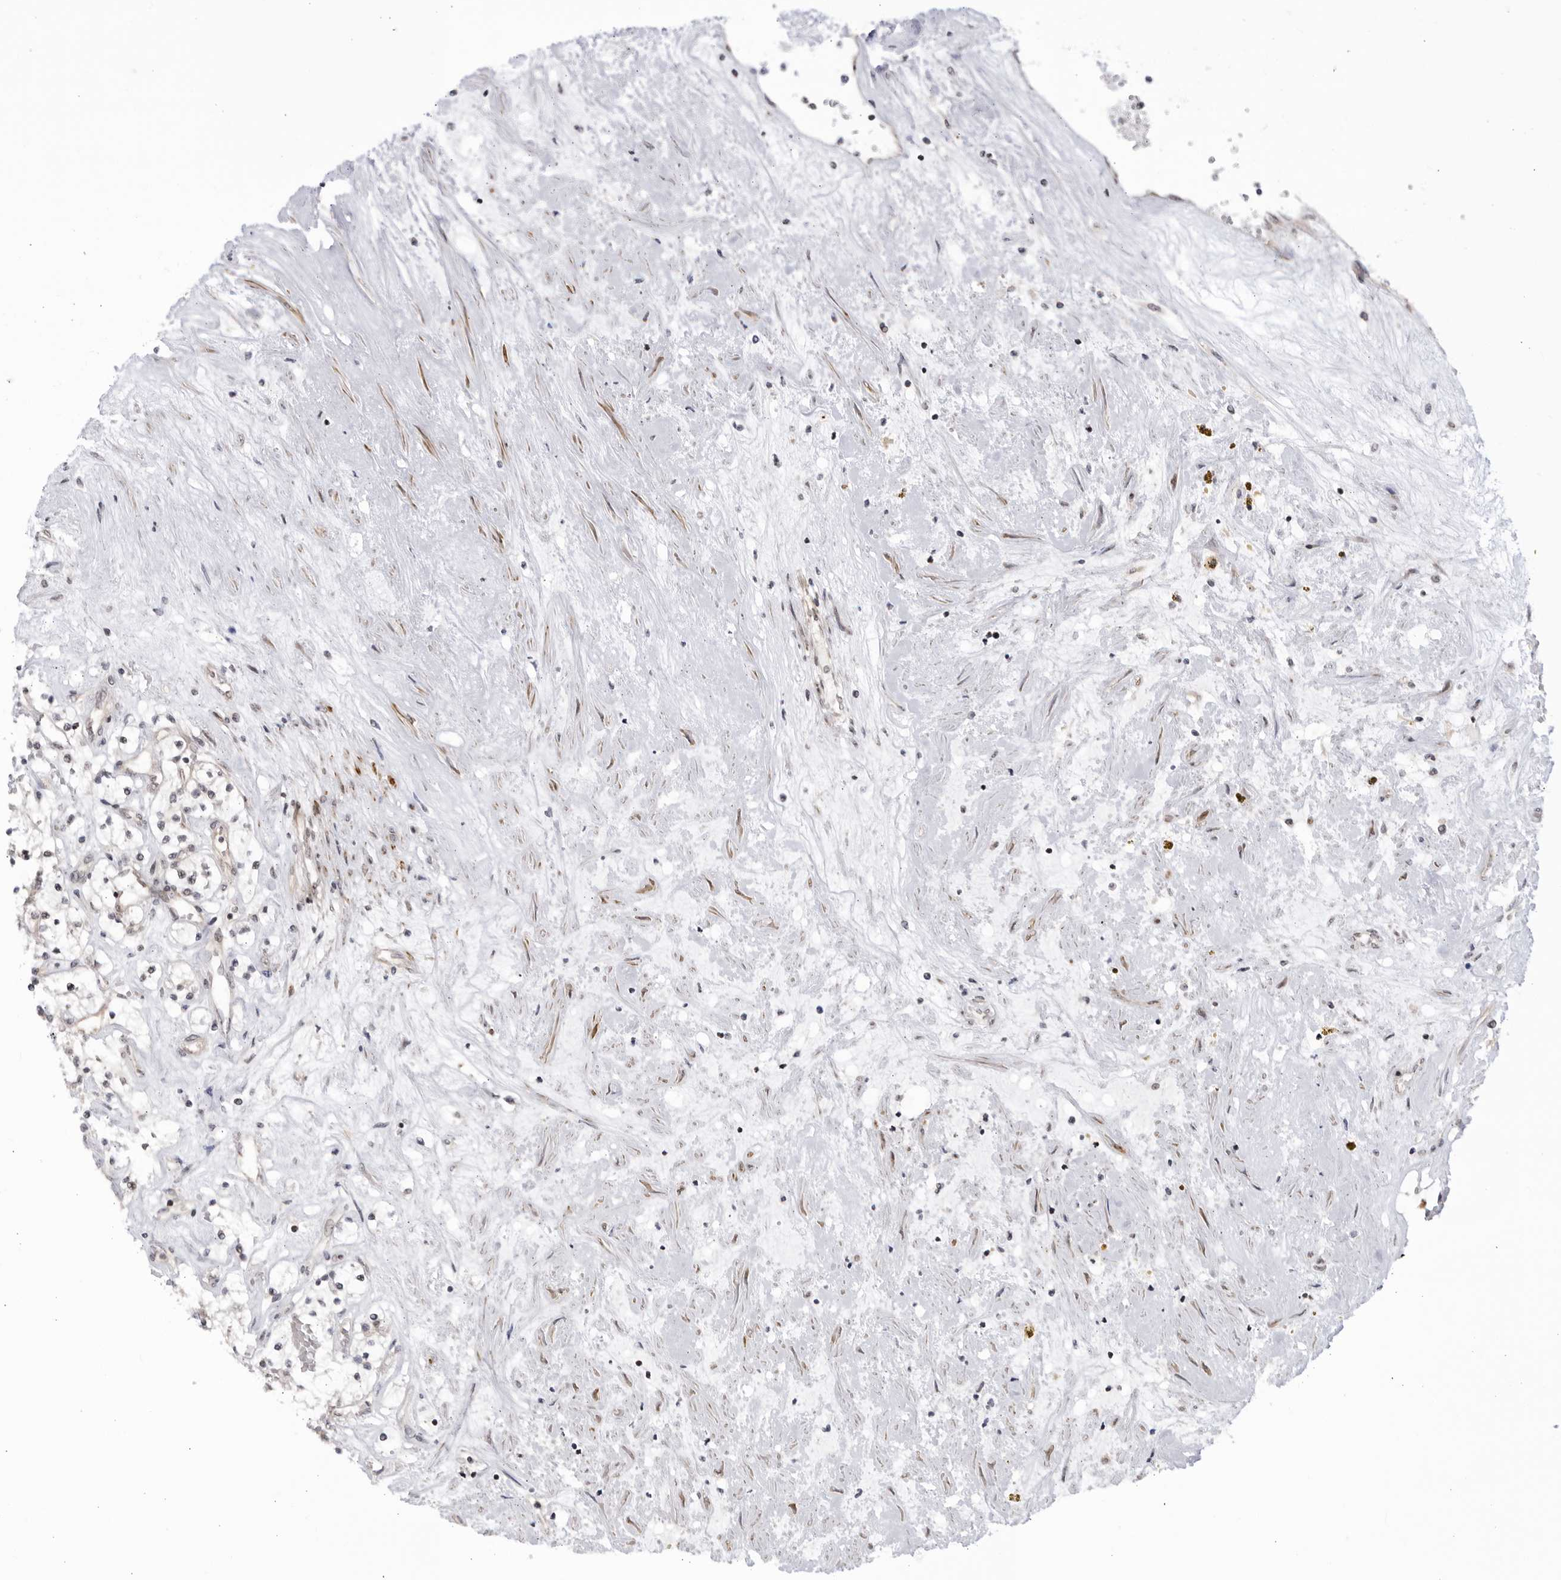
{"staining": {"intensity": "negative", "quantity": "none", "location": "none"}, "tissue": "renal cancer", "cell_type": "Tumor cells", "image_type": "cancer", "snomed": [{"axis": "morphology", "description": "Normal tissue, NOS"}, {"axis": "morphology", "description": "Adenocarcinoma, NOS"}, {"axis": "topography", "description": "Kidney"}], "caption": "The immunohistochemistry (IHC) histopathology image has no significant positivity in tumor cells of renal cancer tissue.", "gene": "CNBD1", "patient": {"sex": "male", "age": 68}}